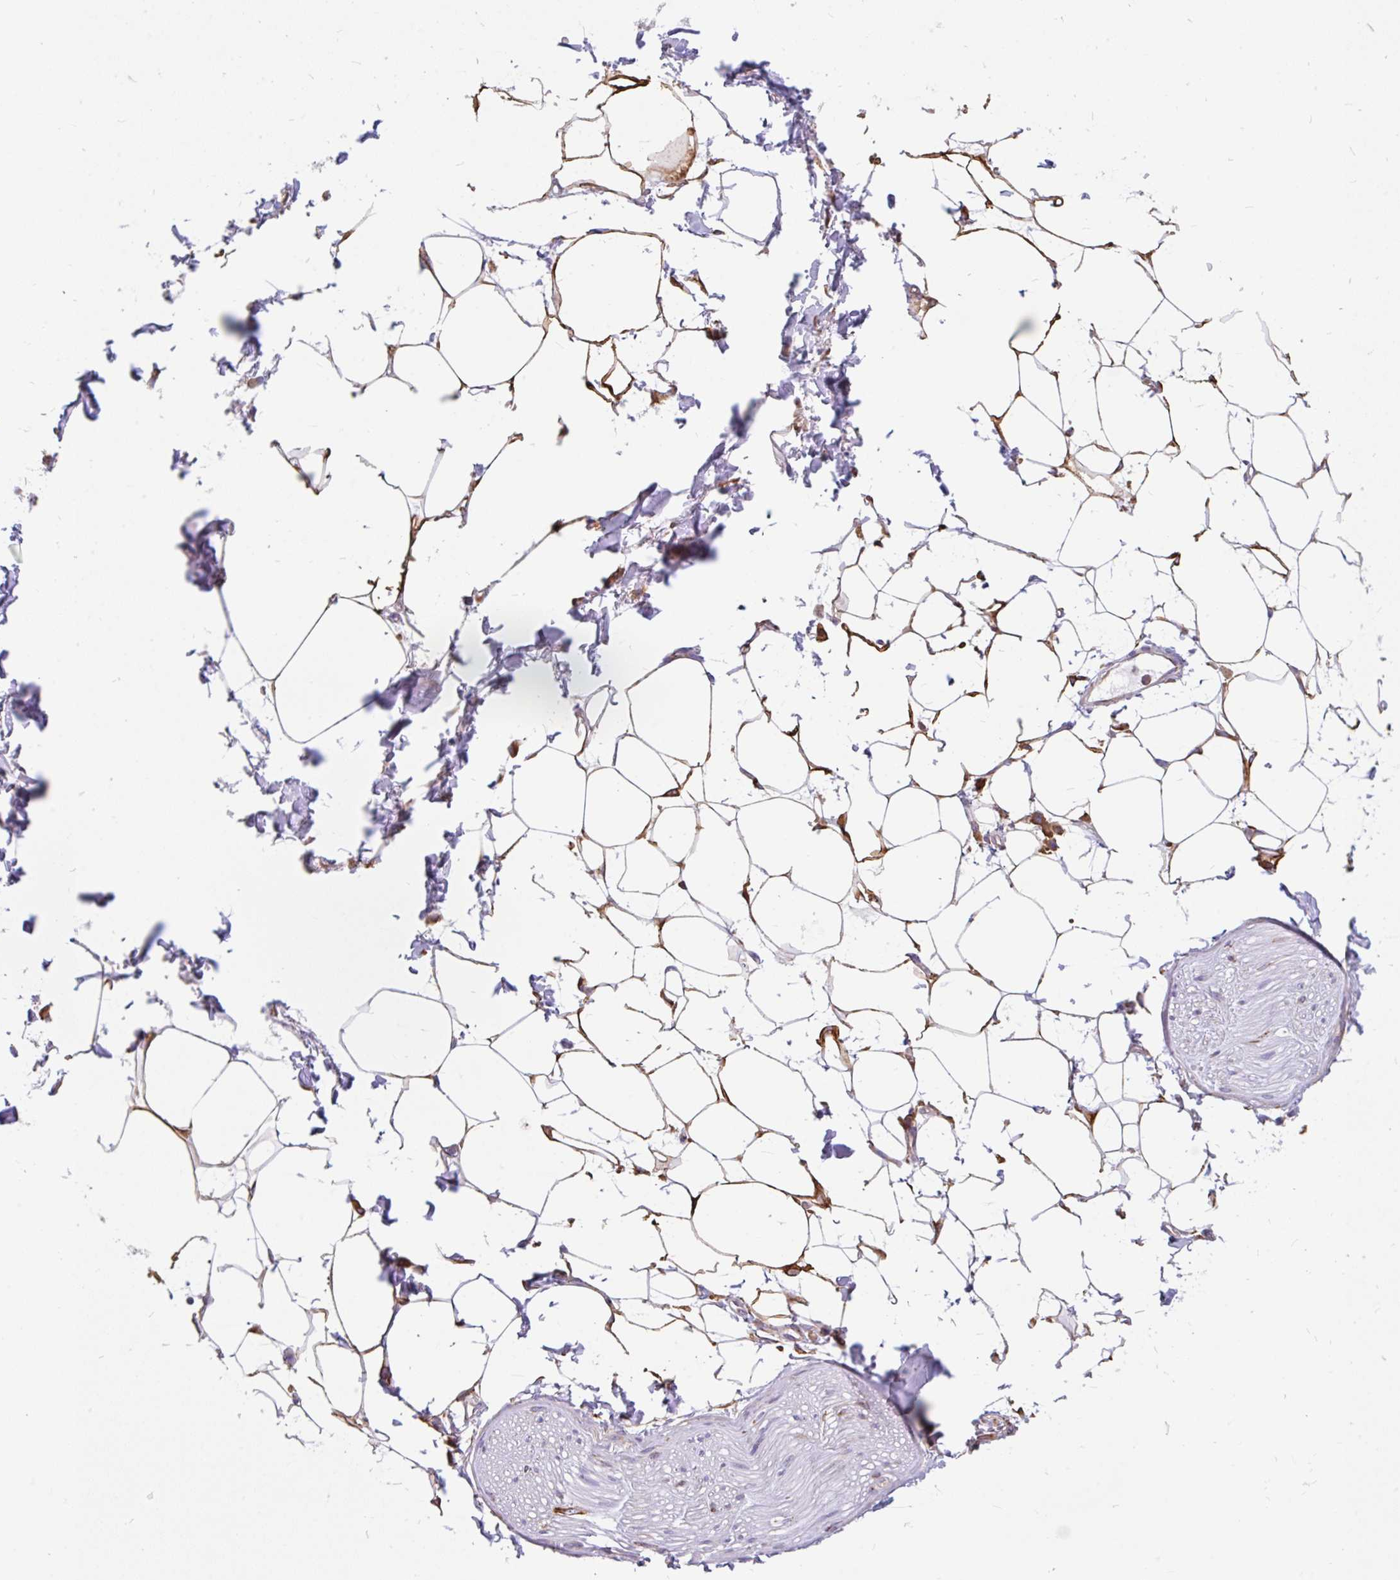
{"staining": {"intensity": "strong", "quantity": ">75%", "location": "cytoplasmic/membranous"}, "tissue": "adipose tissue", "cell_type": "Adipocytes", "image_type": "normal", "snomed": [{"axis": "morphology", "description": "Normal tissue, NOS"}, {"axis": "topography", "description": "Vagina"}, {"axis": "topography", "description": "Peripheral nerve tissue"}], "caption": "DAB (3,3'-diaminobenzidine) immunohistochemical staining of unremarkable adipose tissue demonstrates strong cytoplasmic/membranous protein expression in about >75% of adipocytes. The protein is stained brown, and the nuclei are stained in blue (DAB (3,3'-diaminobenzidine) IHC with brightfield microscopy, high magnification).", "gene": "EML5", "patient": {"sex": "female", "age": 71}}